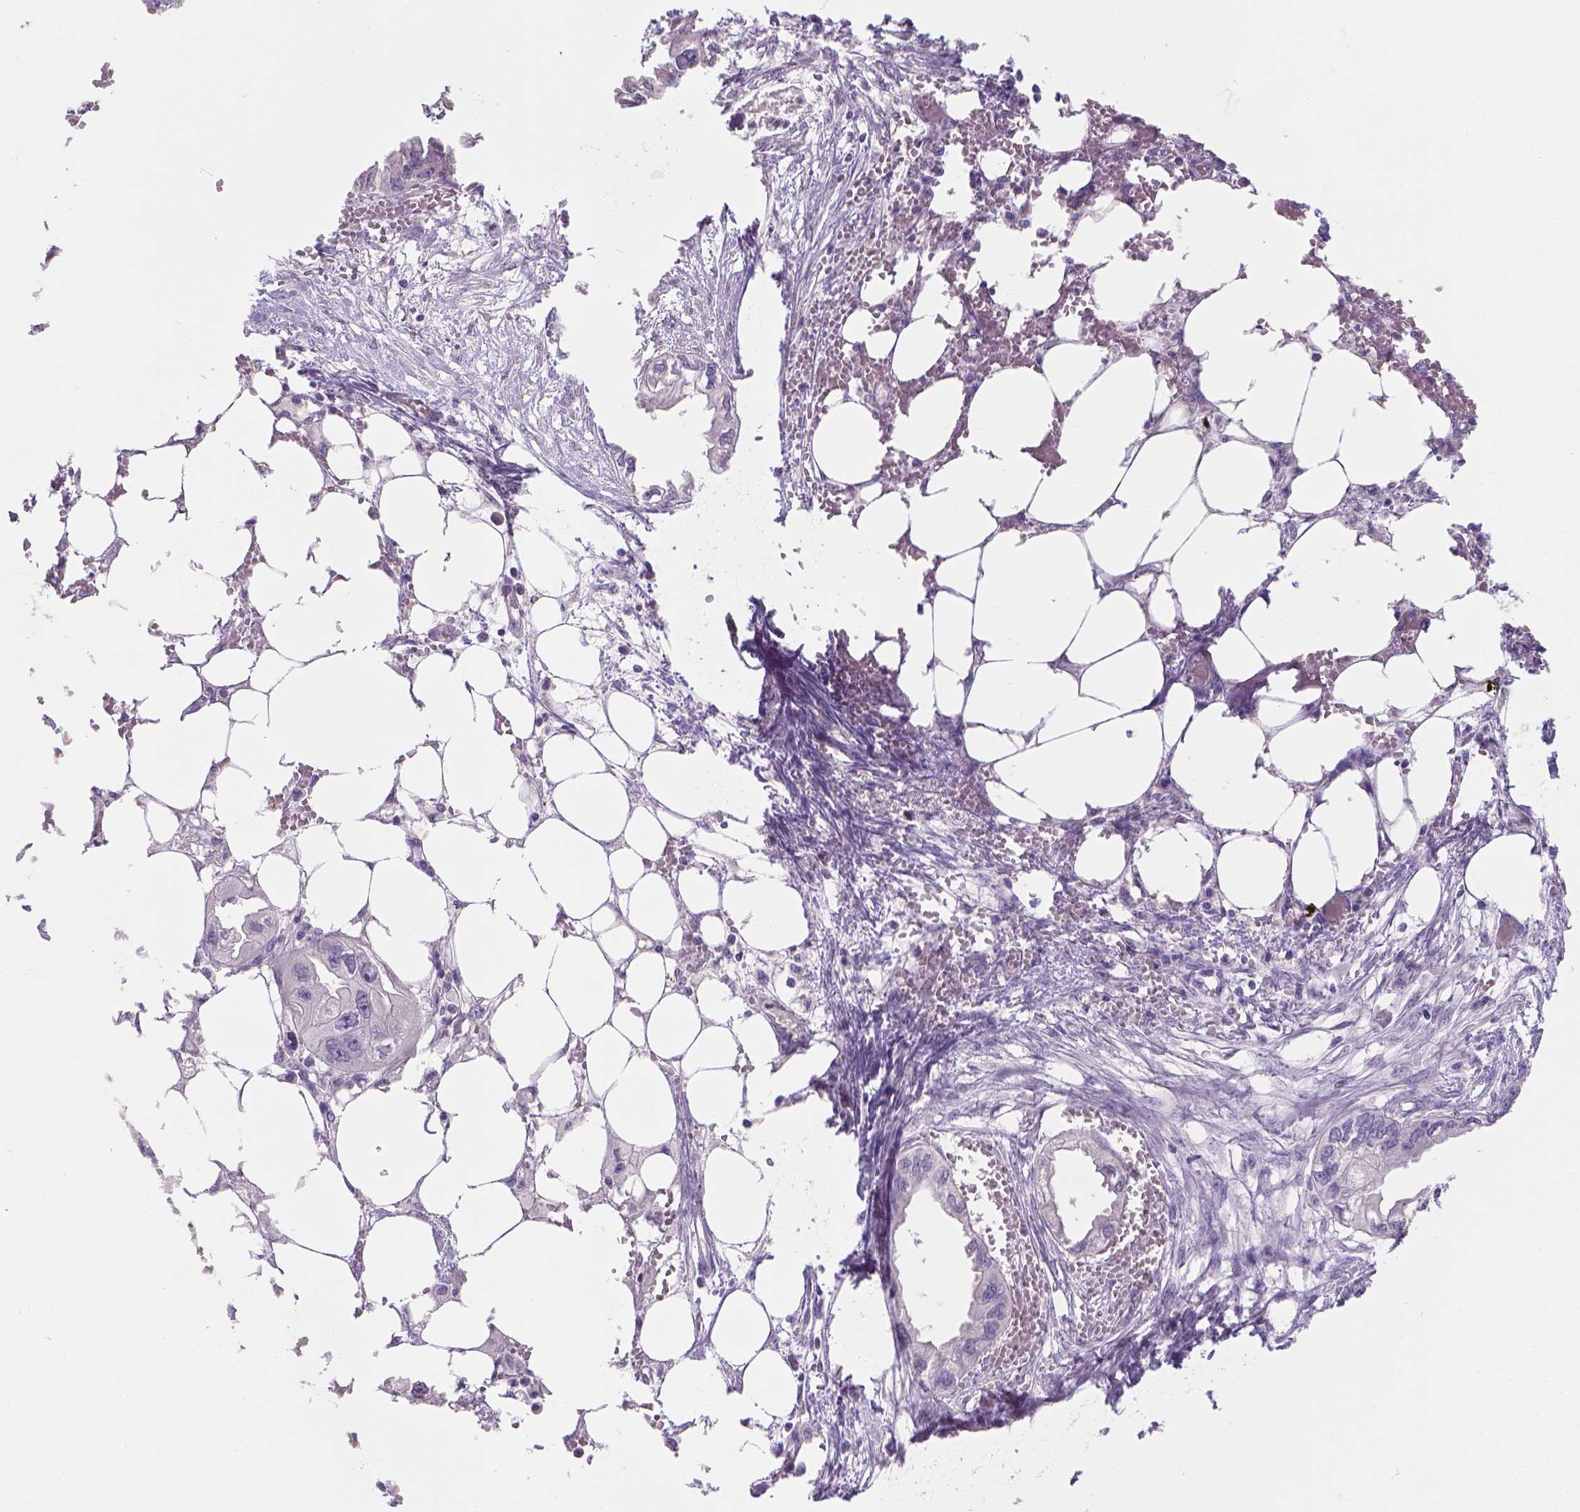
{"staining": {"intensity": "negative", "quantity": "none", "location": "none"}, "tissue": "endometrial cancer", "cell_type": "Tumor cells", "image_type": "cancer", "snomed": [{"axis": "morphology", "description": "Adenocarcinoma, NOS"}, {"axis": "morphology", "description": "Adenocarcinoma, metastatic, NOS"}, {"axis": "topography", "description": "Adipose tissue"}, {"axis": "topography", "description": "Endometrium"}], "caption": "A histopathology image of endometrial metastatic adenocarcinoma stained for a protein displays no brown staining in tumor cells.", "gene": "TNNI2", "patient": {"sex": "female", "age": 67}}